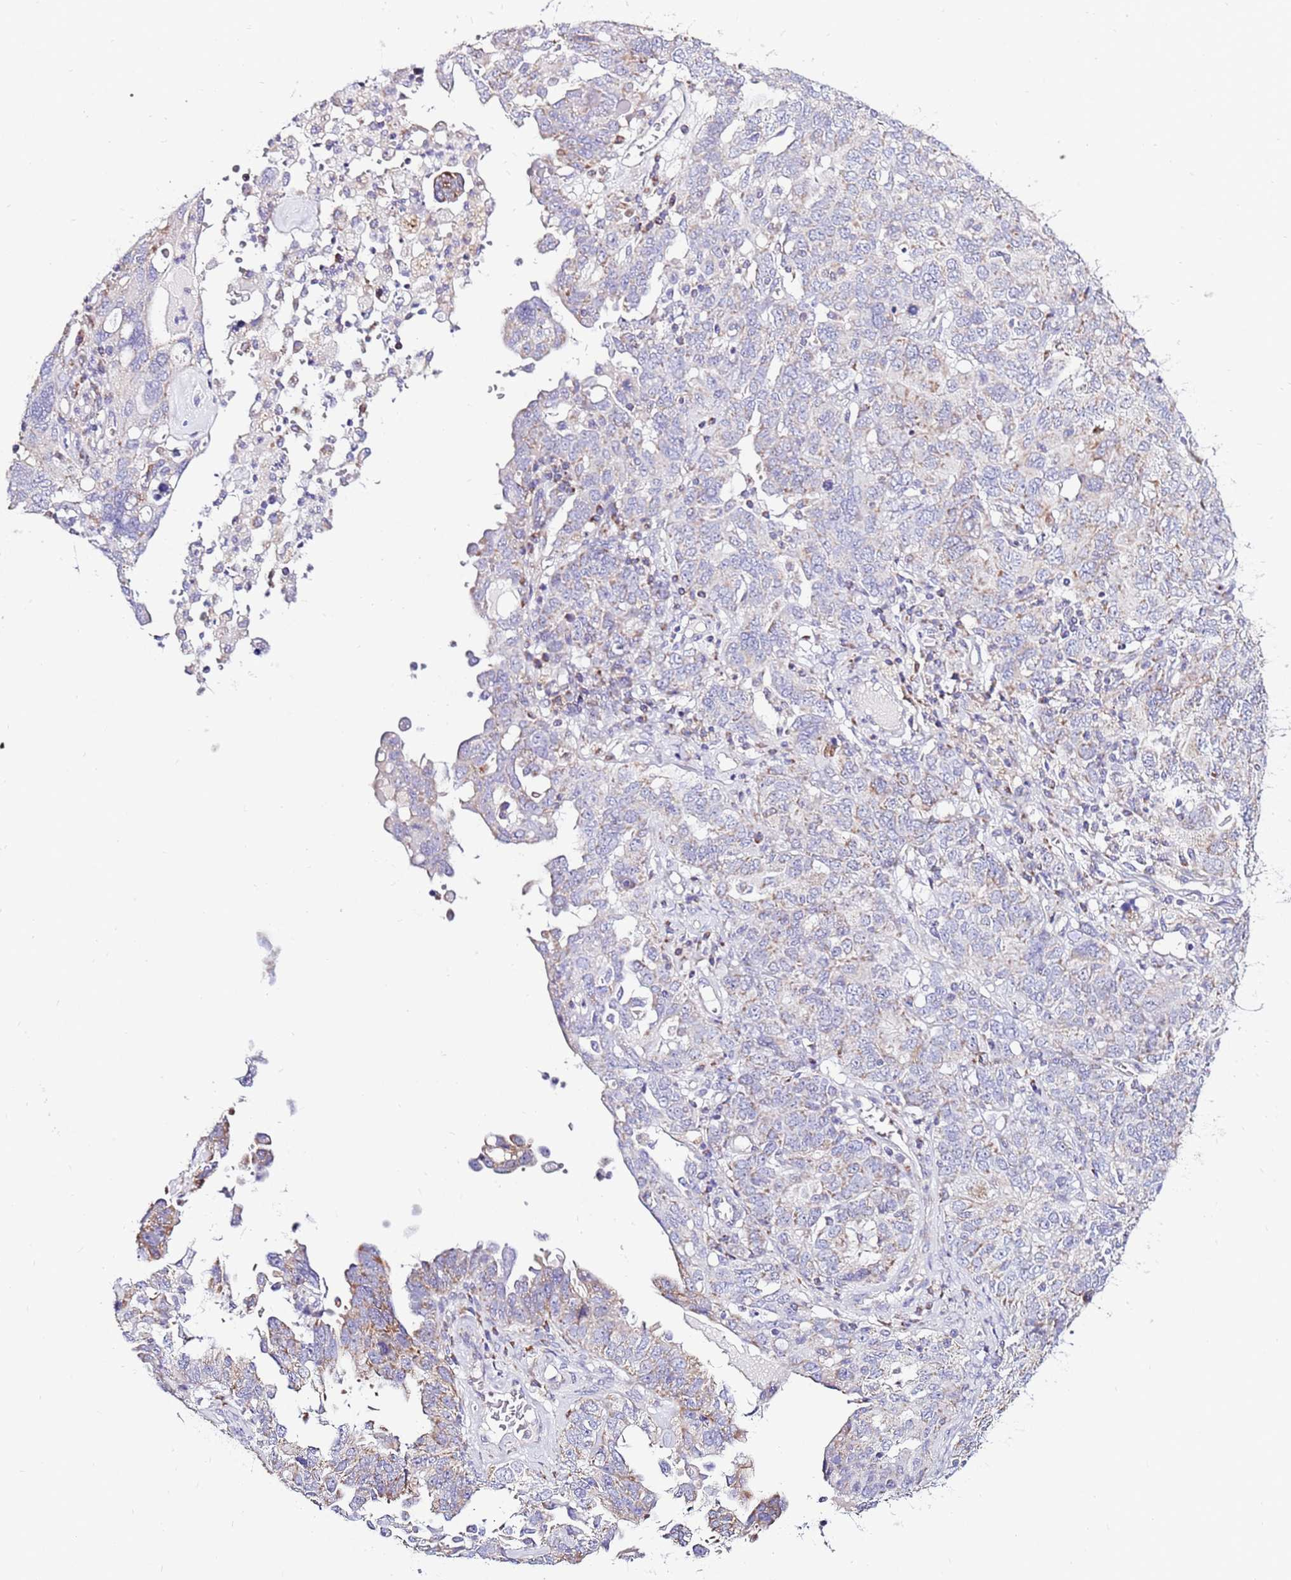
{"staining": {"intensity": "weak", "quantity": "25%-75%", "location": "cytoplasmic/membranous"}, "tissue": "ovarian cancer", "cell_type": "Tumor cells", "image_type": "cancer", "snomed": [{"axis": "morphology", "description": "Carcinoma, endometroid"}, {"axis": "topography", "description": "Ovary"}], "caption": "Immunohistochemistry (IHC) photomicrograph of human ovarian endometroid carcinoma stained for a protein (brown), which displays low levels of weak cytoplasmic/membranous staining in about 25%-75% of tumor cells.", "gene": "IGF1R", "patient": {"sex": "female", "age": 62}}